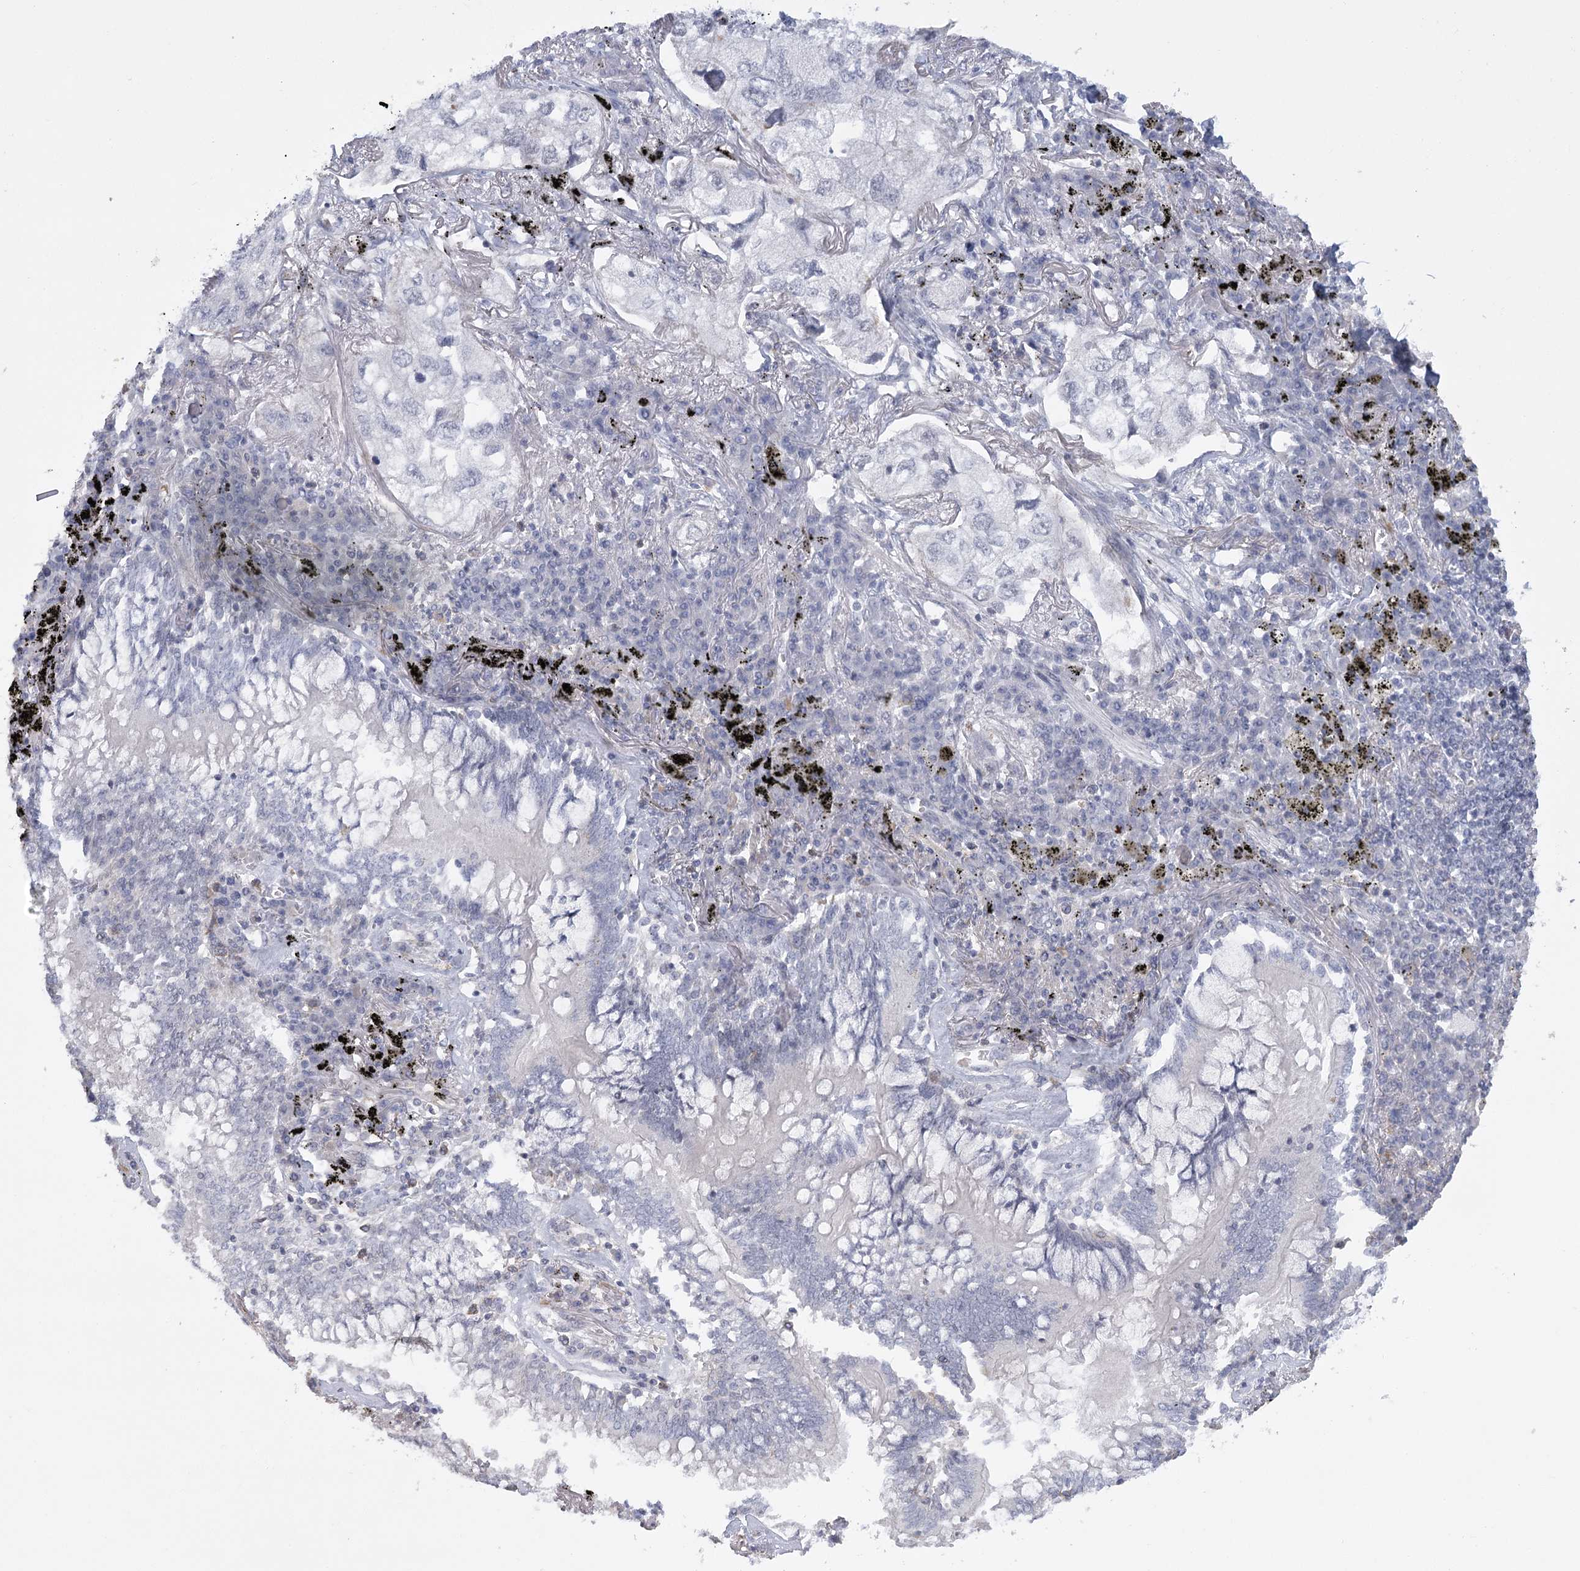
{"staining": {"intensity": "negative", "quantity": "none", "location": "none"}, "tissue": "lung cancer", "cell_type": "Tumor cells", "image_type": "cancer", "snomed": [{"axis": "morphology", "description": "Adenocarcinoma, NOS"}, {"axis": "topography", "description": "Lung"}], "caption": "Photomicrograph shows no protein positivity in tumor cells of lung cancer tissue.", "gene": "FAM76B", "patient": {"sex": "male", "age": 65}}